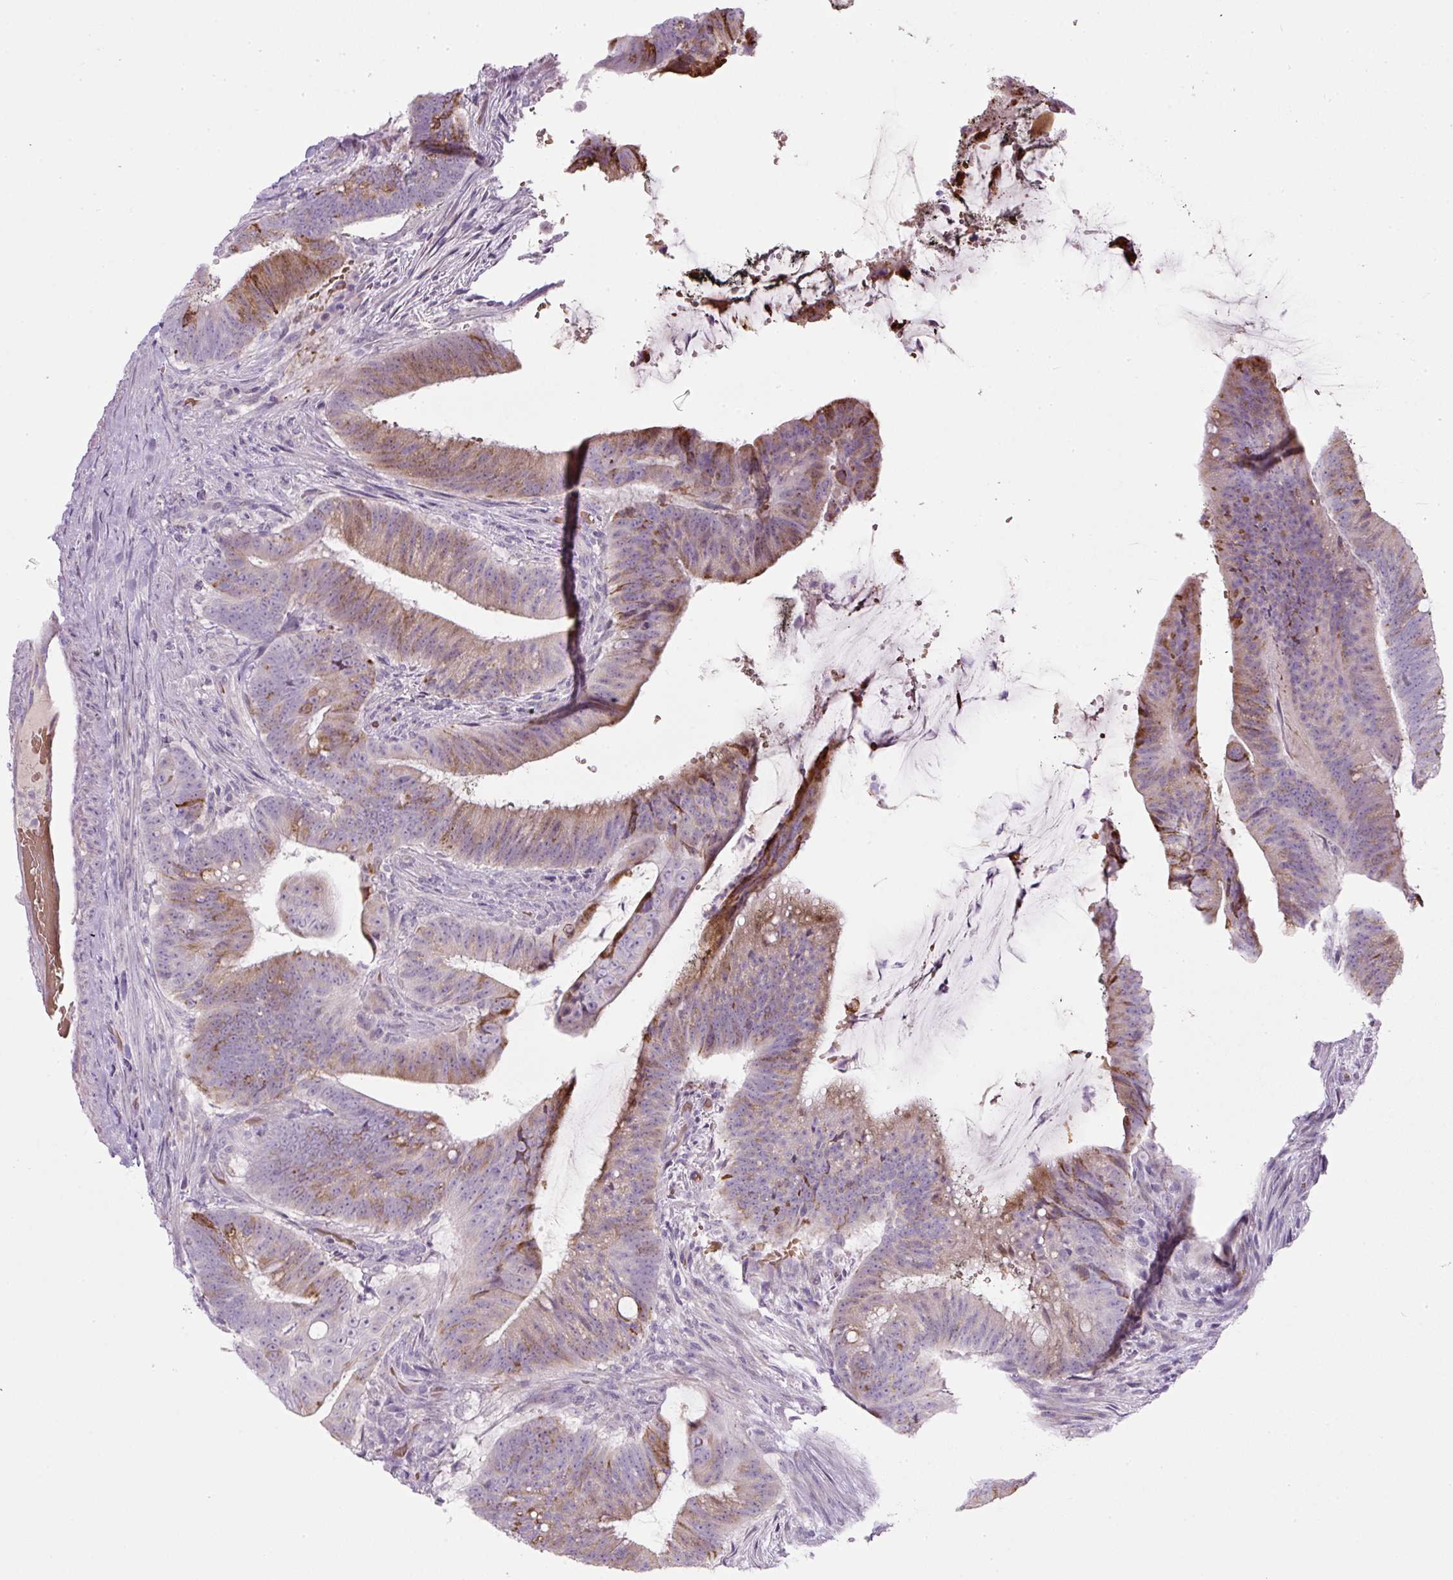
{"staining": {"intensity": "weak", "quantity": "25%-75%", "location": "cytoplasmic/membranous"}, "tissue": "colorectal cancer", "cell_type": "Tumor cells", "image_type": "cancer", "snomed": [{"axis": "morphology", "description": "Adenocarcinoma, NOS"}, {"axis": "topography", "description": "Colon"}], "caption": "The micrograph displays a brown stain indicating the presence of a protein in the cytoplasmic/membranous of tumor cells in adenocarcinoma (colorectal).", "gene": "FGFBP3", "patient": {"sex": "female", "age": 43}}